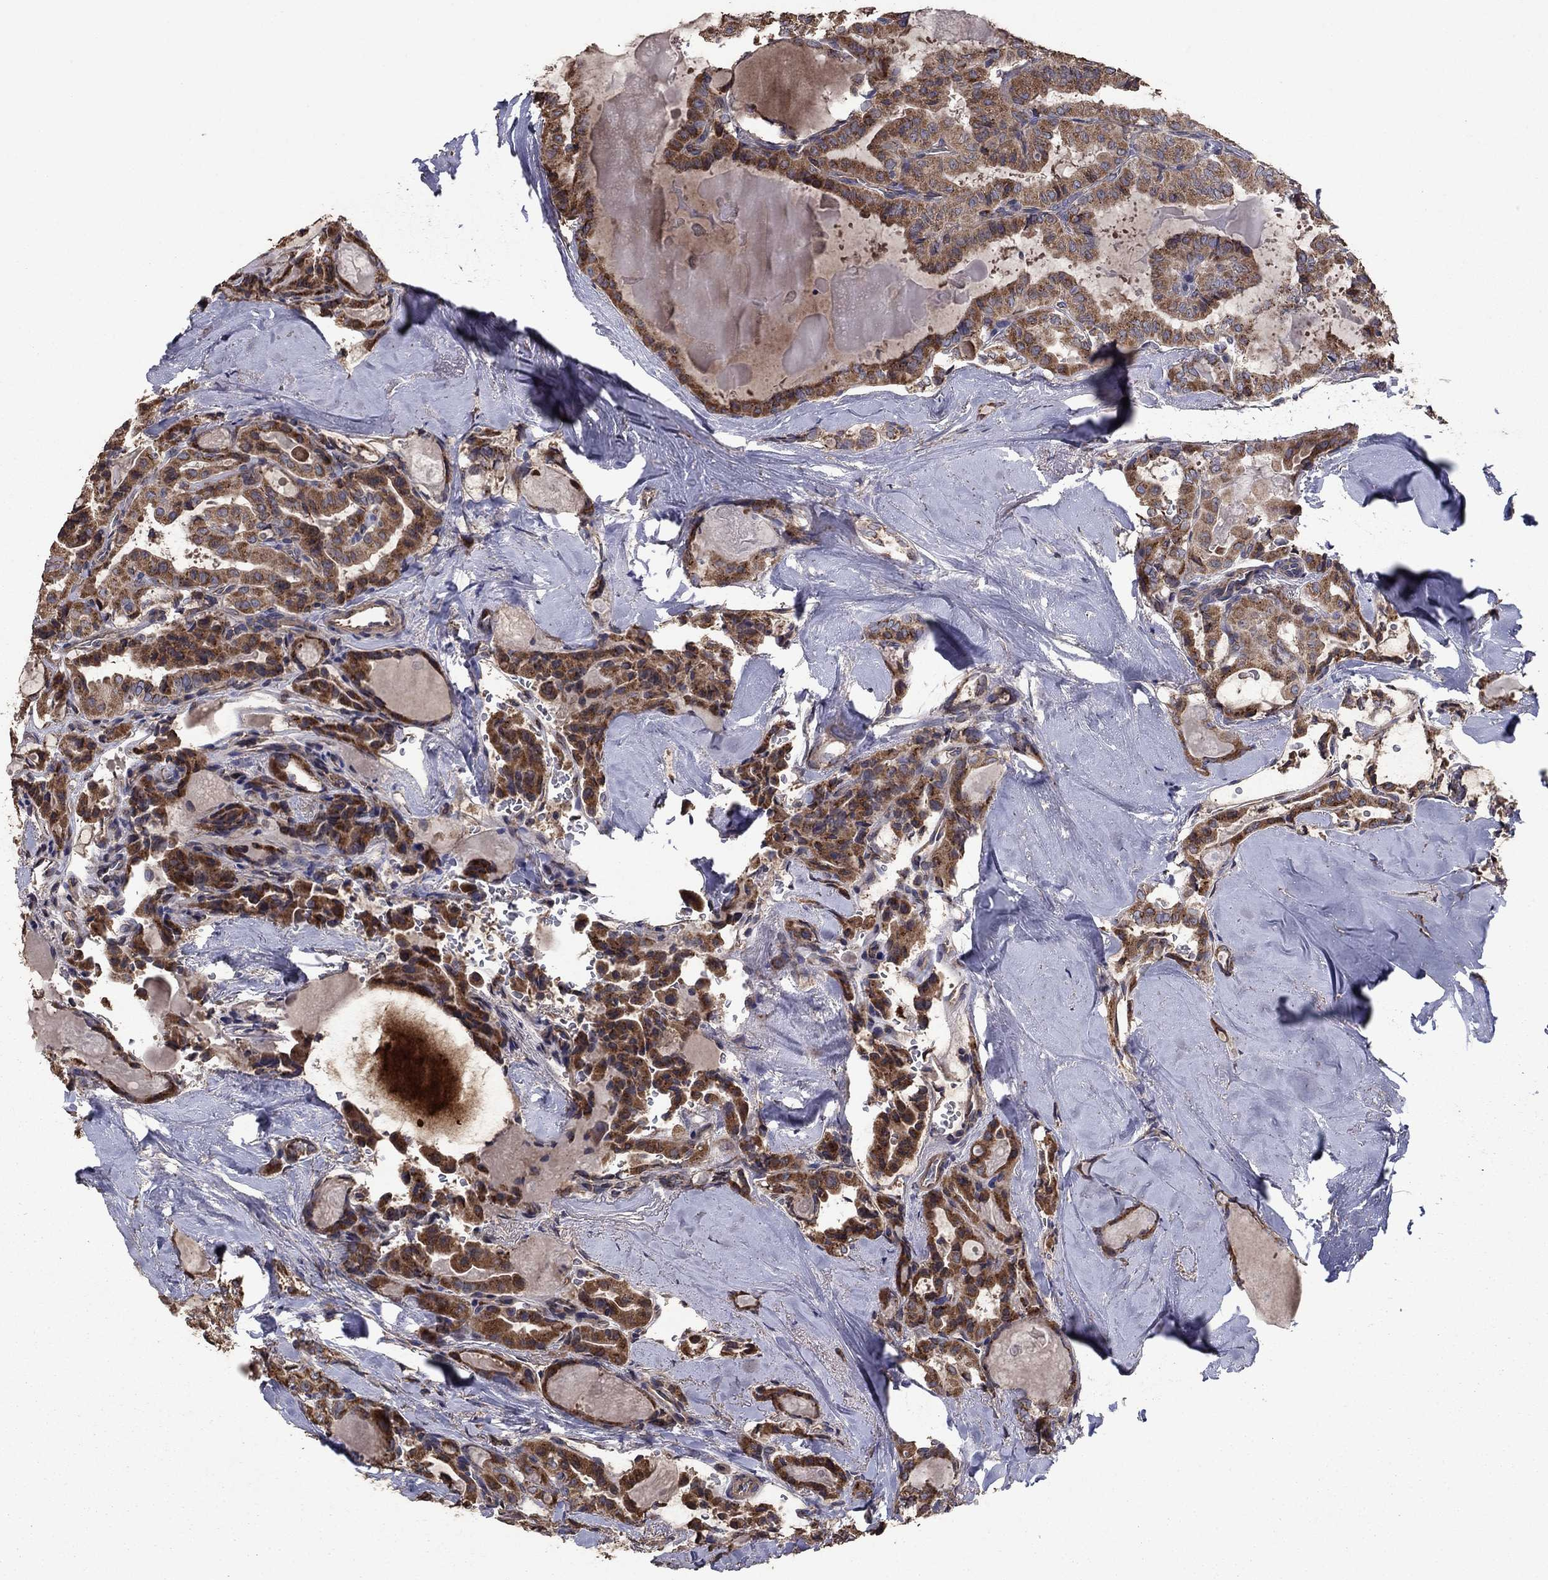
{"staining": {"intensity": "strong", "quantity": ">75%", "location": "cytoplasmic/membranous"}, "tissue": "thyroid cancer", "cell_type": "Tumor cells", "image_type": "cancer", "snomed": [{"axis": "morphology", "description": "Papillary adenocarcinoma, NOS"}, {"axis": "topography", "description": "Thyroid gland"}], "caption": "IHC (DAB (3,3'-diaminobenzidine)) staining of human thyroid cancer reveals strong cytoplasmic/membranous protein staining in about >75% of tumor cells.", "gene": "FLT4", "patient": {"sex": "female", "age": 41}}